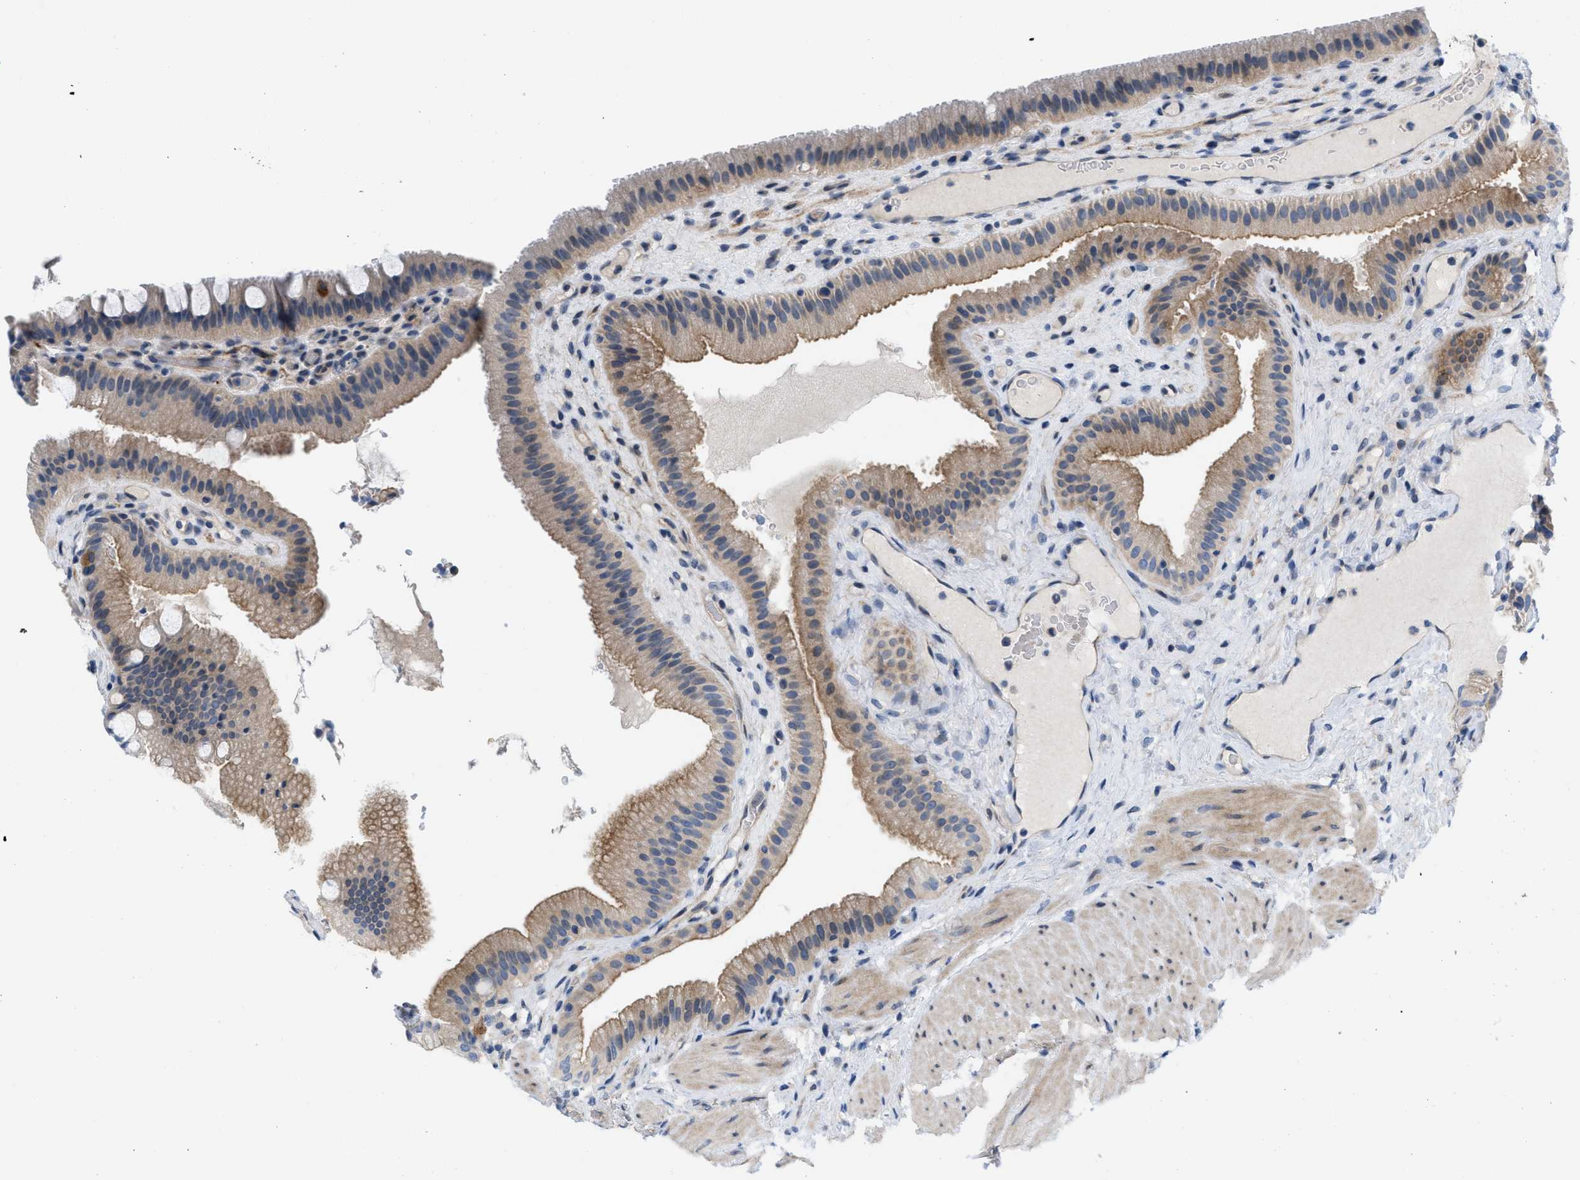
{"staining": {"intensity": "weak", "quantity": ">75%", "location": "cytoplasmic/membranous"}, "tissue": "gallbladder", "cell_type": "Glandular cells", "image_type": "normal", "snomed": [{"axis": "morphology", "description": "Normal tissue, NOS"}, {"axis": "topography", "description": "Gallbladder"}], "caption": "This is a photomicrograph of IHC staining of benign gallbladder, which shows weak staining in the cytoplasmic/membranous of glandular cells.", "gene": "NDEL1", "patient": {"sex": "male", "age": 49}}